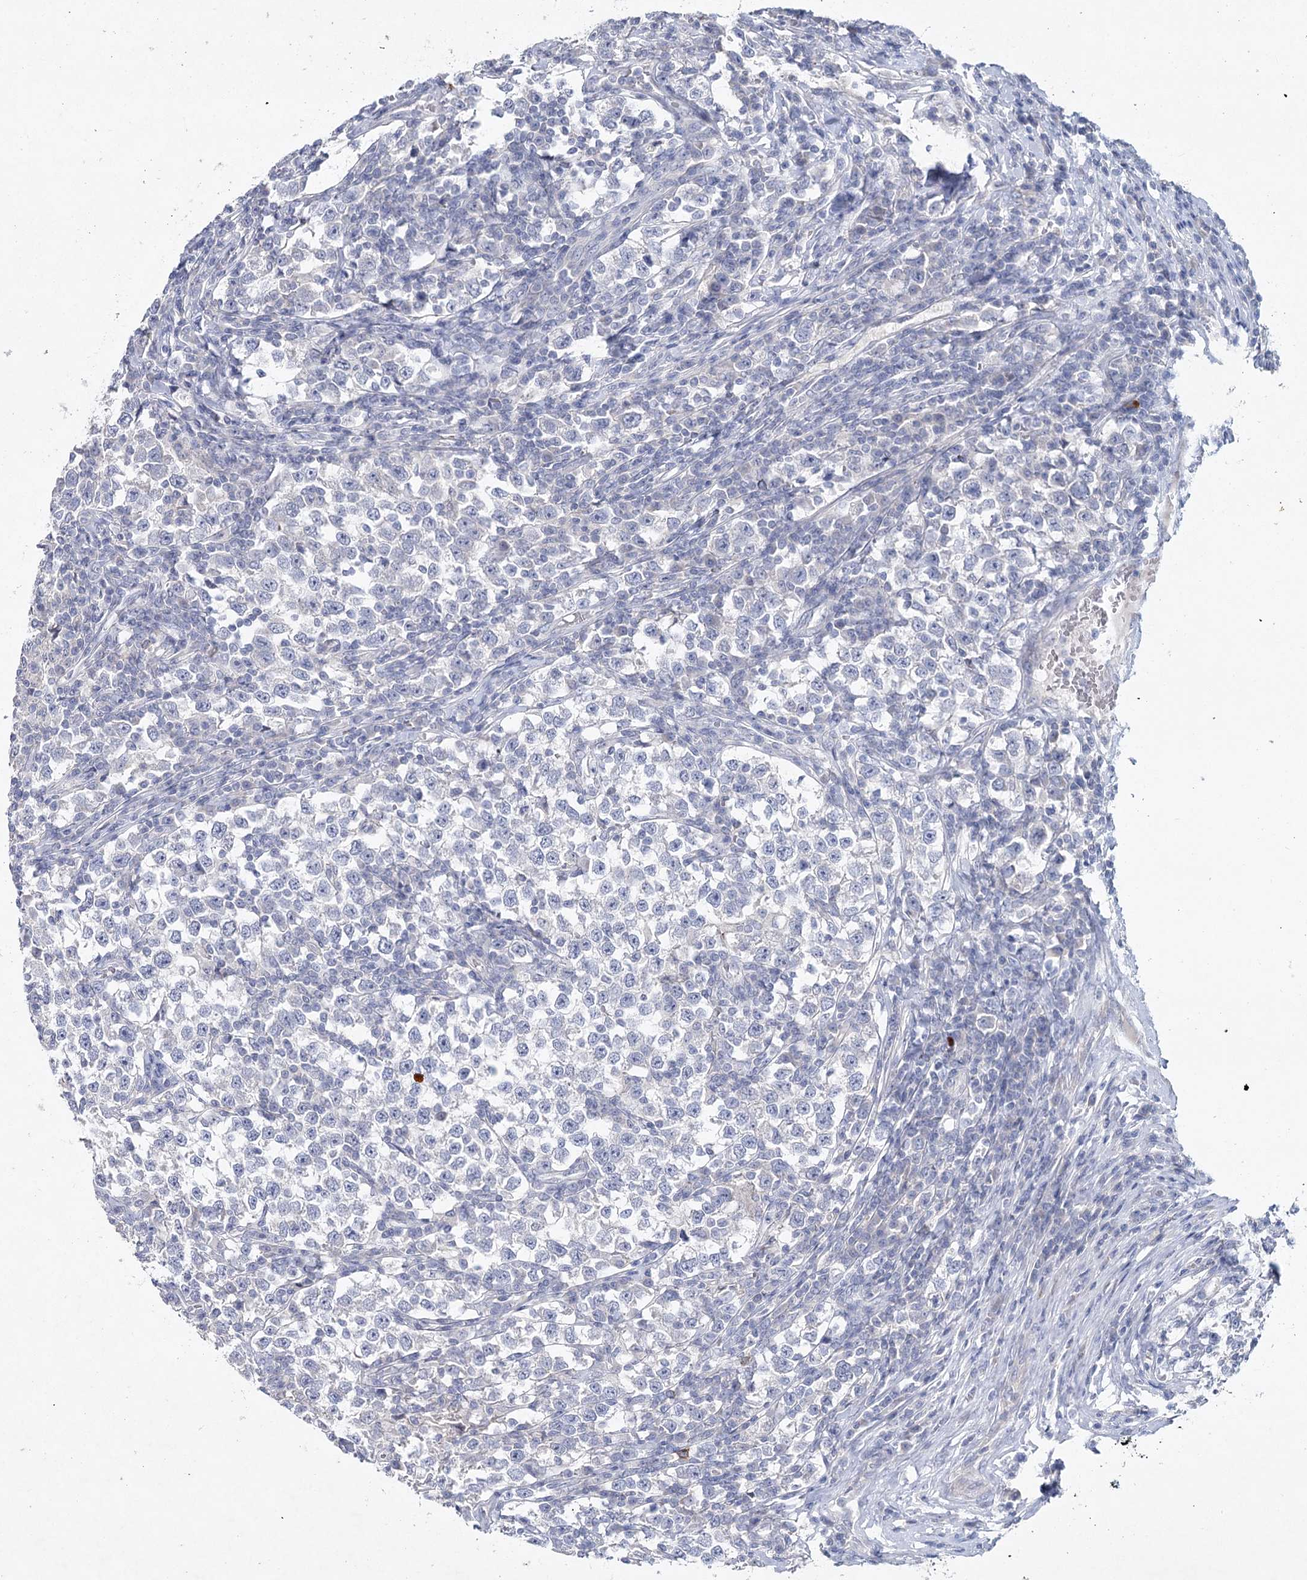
{"staining": {"intensity": "negative", "quantity": "none", "location": "none"}, "tissue": "testis cancer", "cell_type": "Tumor cells", "image_type": "cancer", "snomed": [{"axis": "morphology", "description": "Normal tissue, NOS"}, {"axis": "morphology", "description": "Seminoma, NOS"}, {"axis": "topography", "description": "Testis"}], "caption": "There is no significant positivity in tumor cells of seminoma (testis).", "gene": "MAP3K13", "patient": {"sex": "male", "age": 43}}